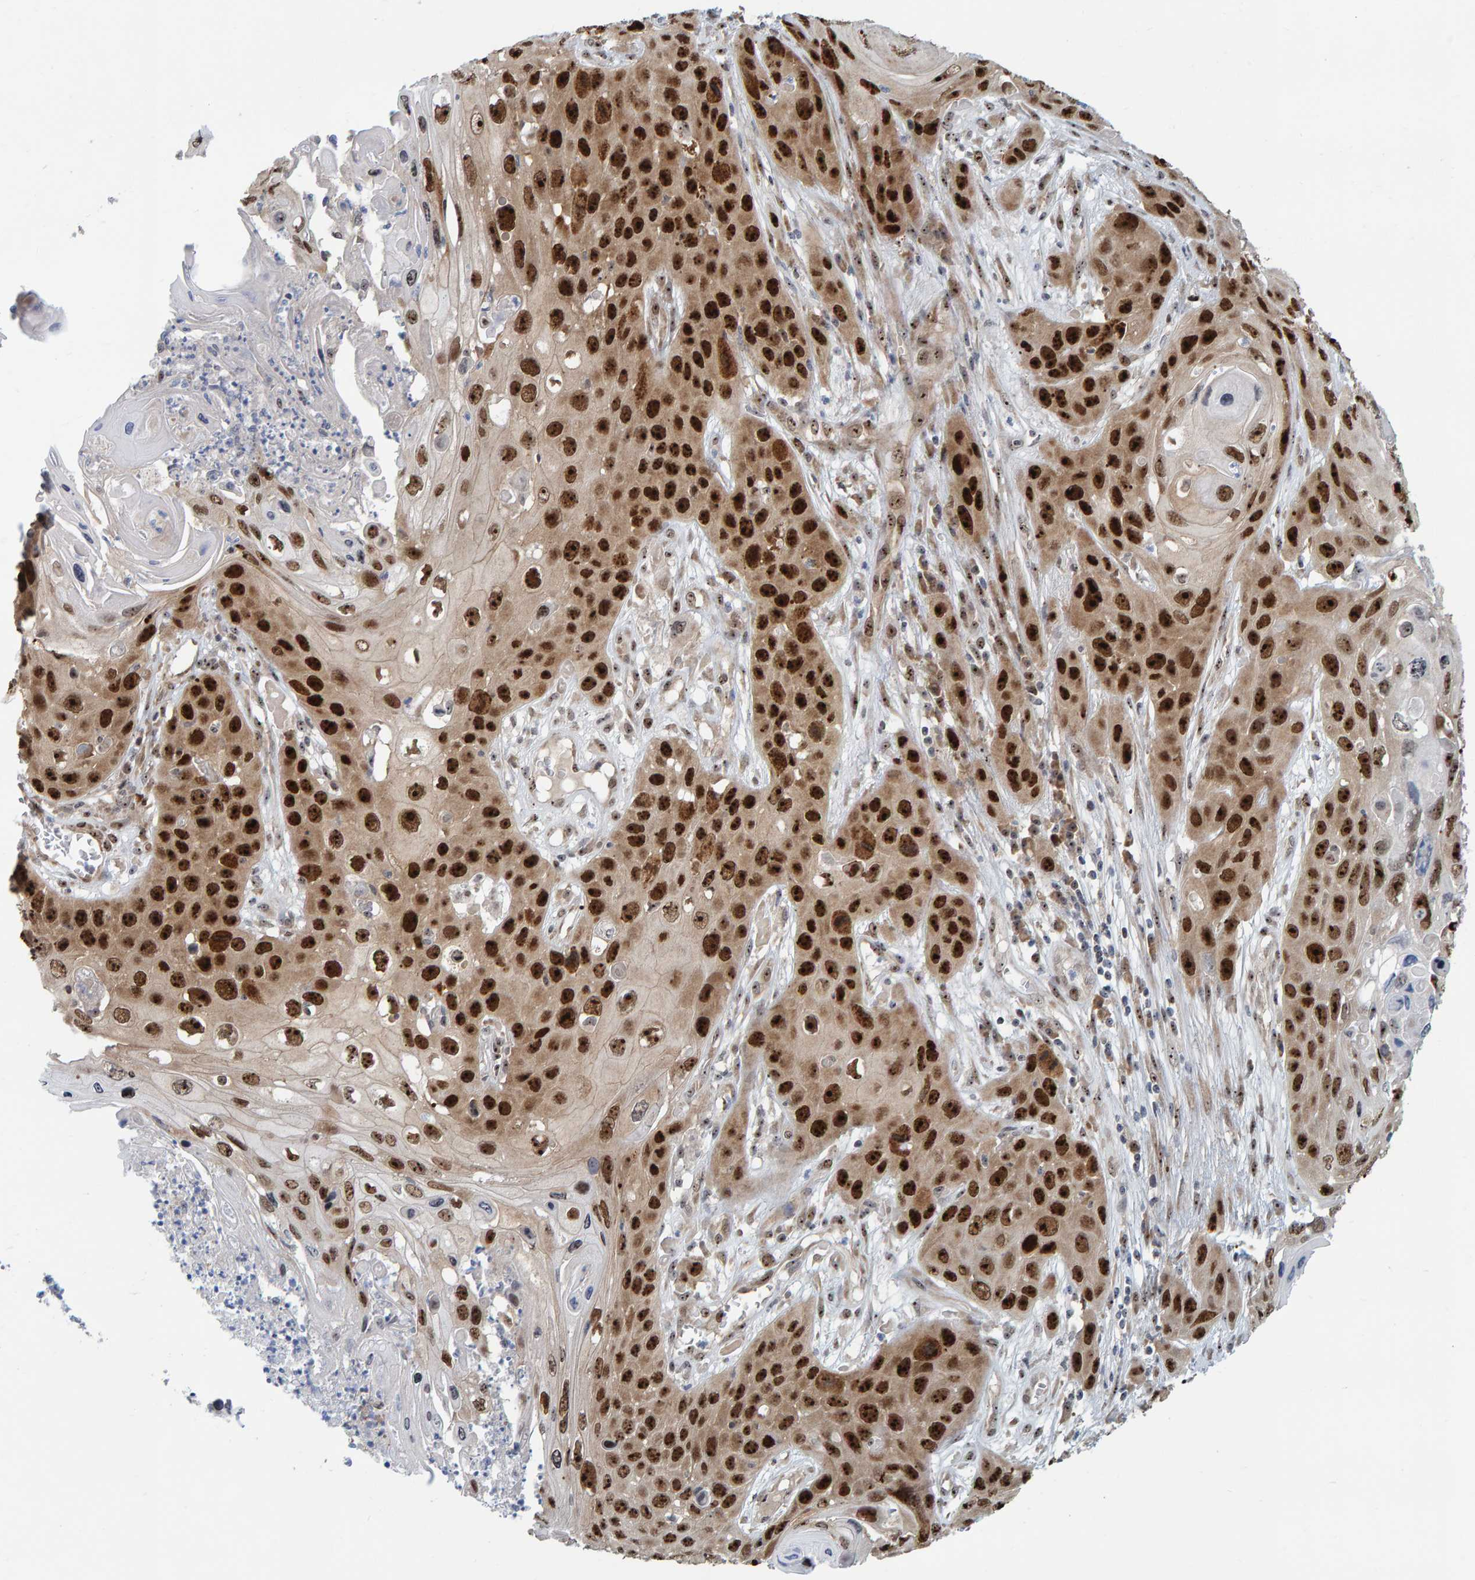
{"staining": {"intensity": "strong", "quantity": ">75%", "location": "nuclear"}, "tissue": "skin cancer", "cell_type": "Tumor cells", "image_type": "cancer", "snomed": [{"axis": "morphology", "description": "Squamous cell carcinoma, NOS"}, {"axis": "topography", "description": "Skin"}], "caption": "Immunohistochemical staining of skin cancer (squamous cell carcinoma) shows strong nuclear protein expression in about >75% of tumor cells. The staining is performed using DAB (3,3'-diaminobenzidine) brown chromogen to label protein expression. The nuclei are counter-stained blue using hematoxylin.", "gene": "POLR1E", "patient": {"sex": "male", "age": 55}}